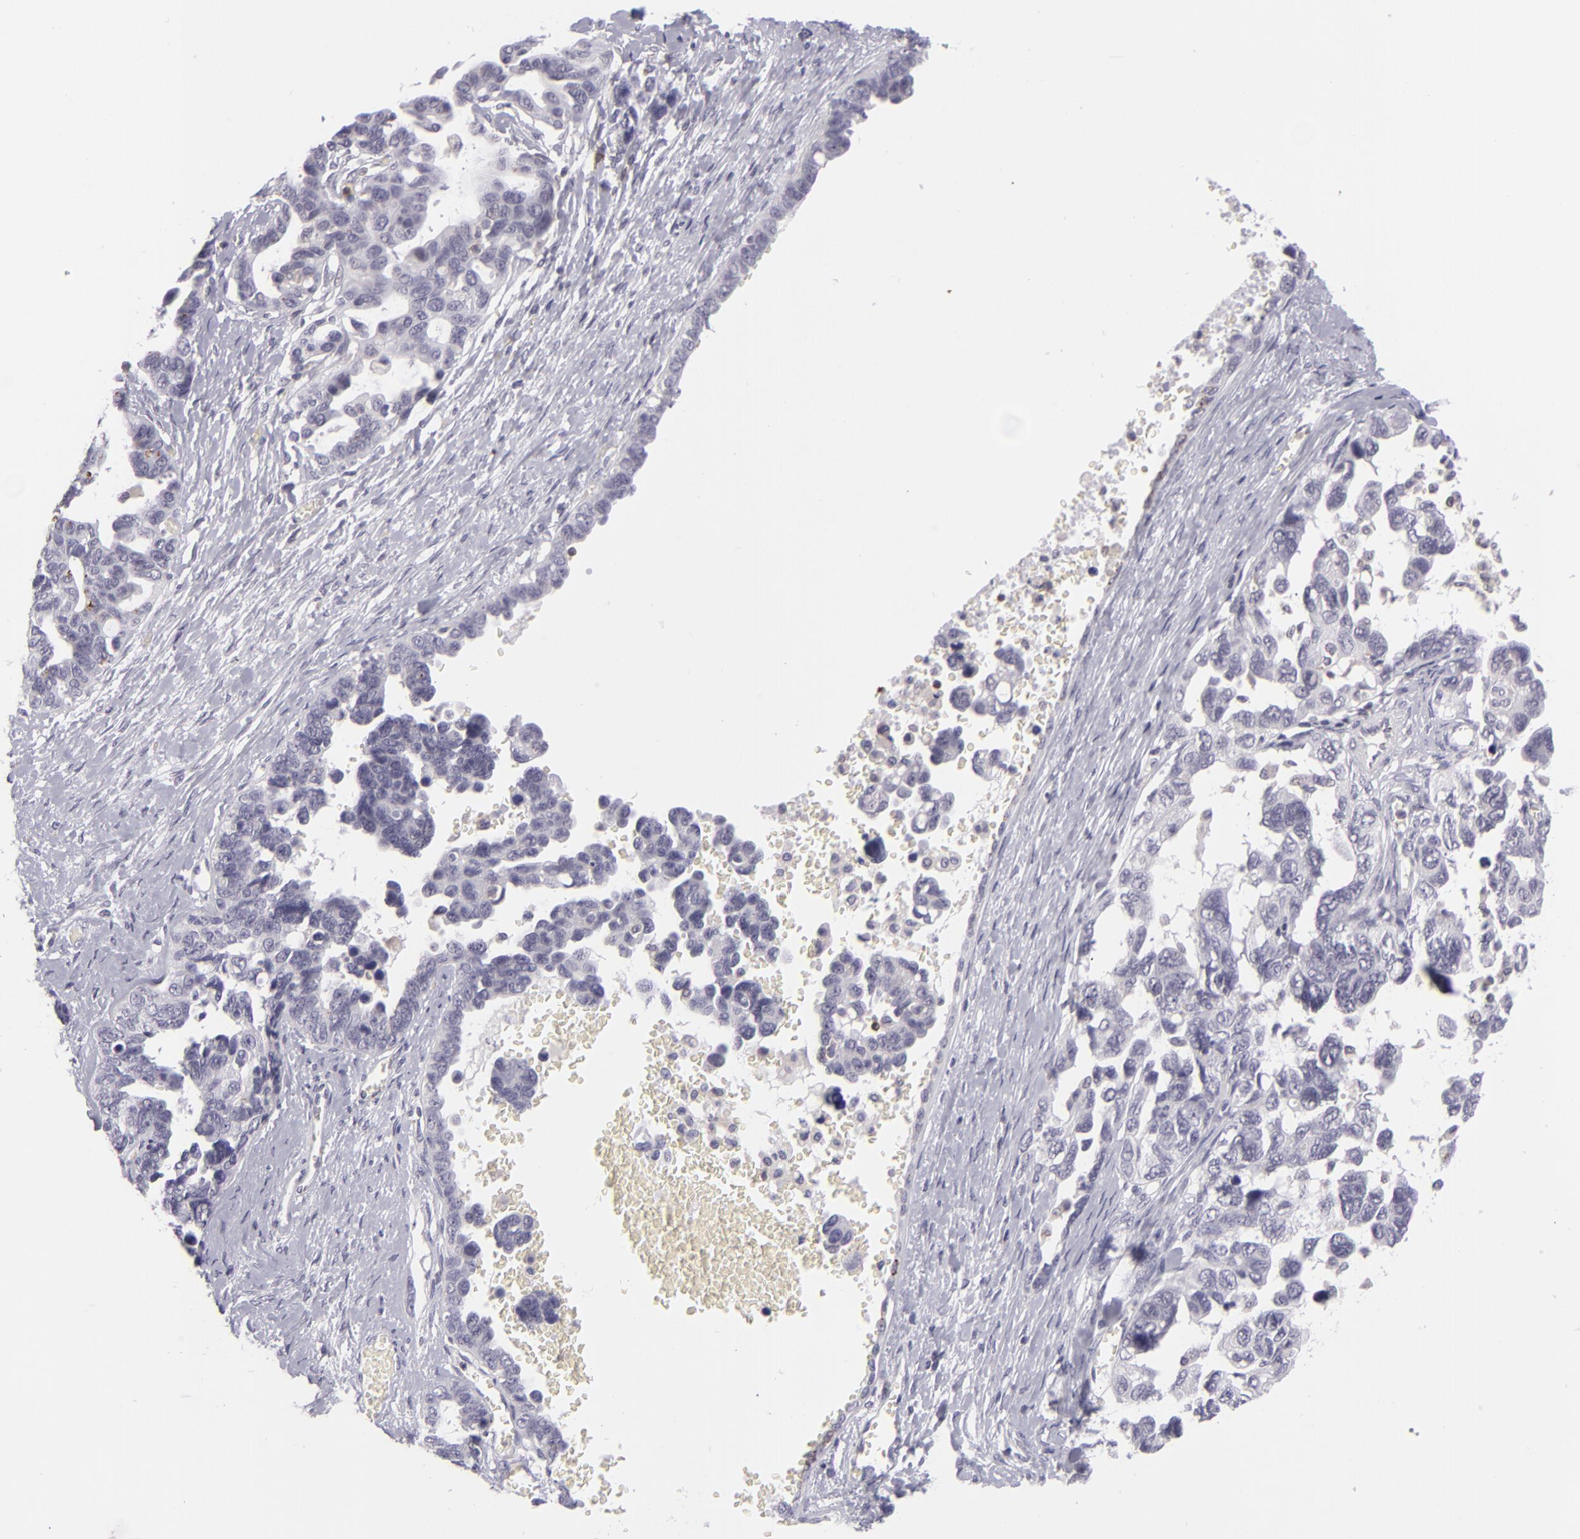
{"staining": {"intensity": "negative", "quantity": "none", "location": "none"}, "tissue": "ovarian cancer", "cell_type": "Tumor cells", "image_type": "cancer", "snomed": [{"axis": "morphology", "description": "Cystadenocarcinoma, serous, NOS"}, {"axis": "topography", "description": "Ovary"}], "caption": "The immunohistochemistry (IHC) micrograph has no significant expression in tumor cells of serous cystadenocarcinoma (ovarian) tissue.", "gene": "KCNAB2", "patient": {"sex": "female", "age": 69}}